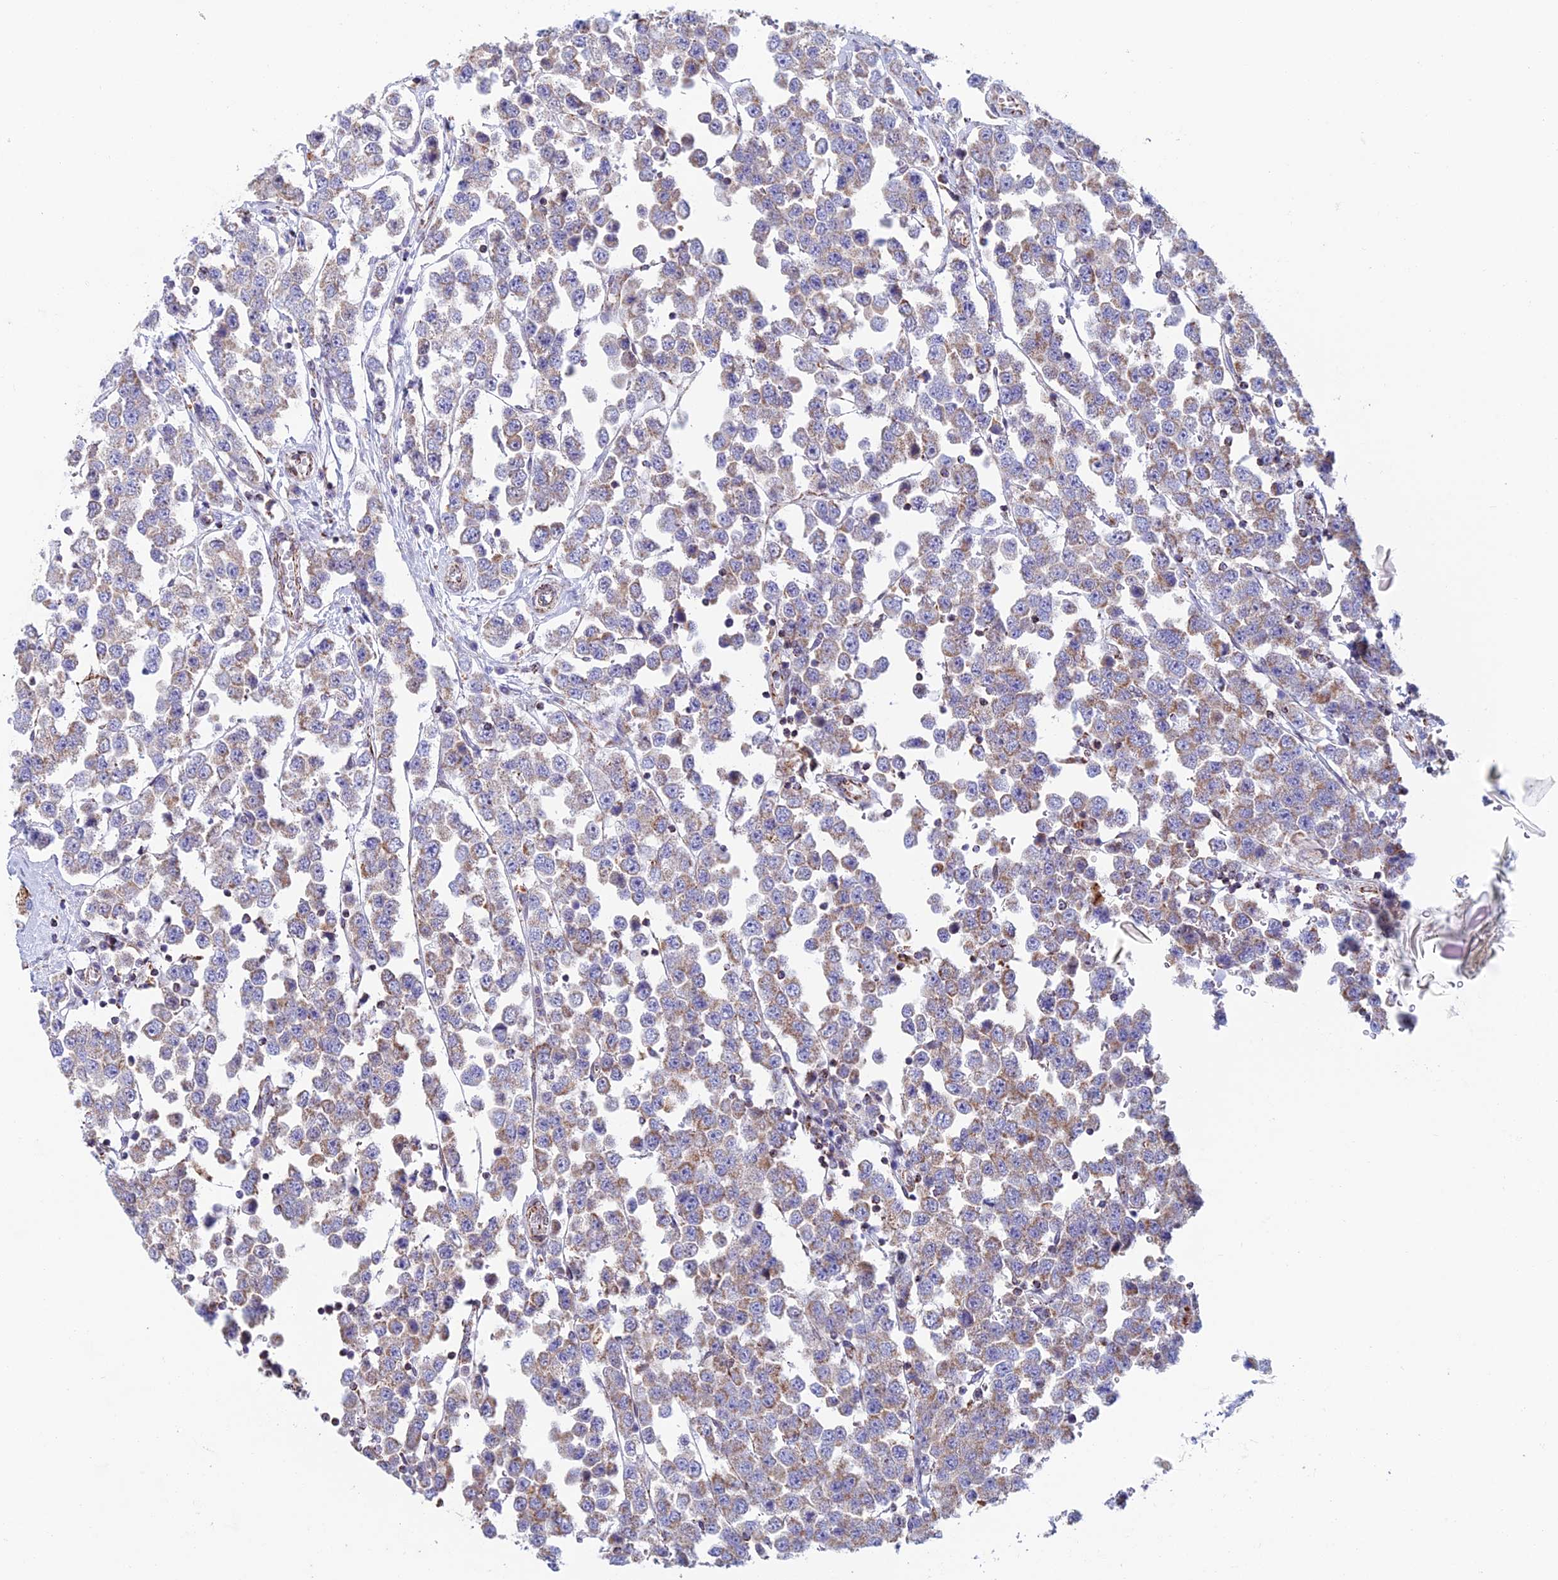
{"staining": {"intensity": "moderate", "quantity": "25%-75%", "location": "cytoplasmic/membranous"}, "tissue": "testis cancer", "cell_type": "Tumor cells", "image_type": "cancer", "snomed": [{"axis": "morphology", "description": "Seminoma, NOS"}, {"axis": "topography", "description": "Testis"}], "caption": "IHC image of neoplastic tissue: testis cancer (seminoma) stained using immunohistochemistry (IHC) reveals medium levels of moderate protein expression localized specifically in the cytoplasmic/membranous of tumor cells, appearing as a cytoplasmic/membranous brown color.", "gene": "ZNG1B", "patient": {"sex": "male", "age": 28}}